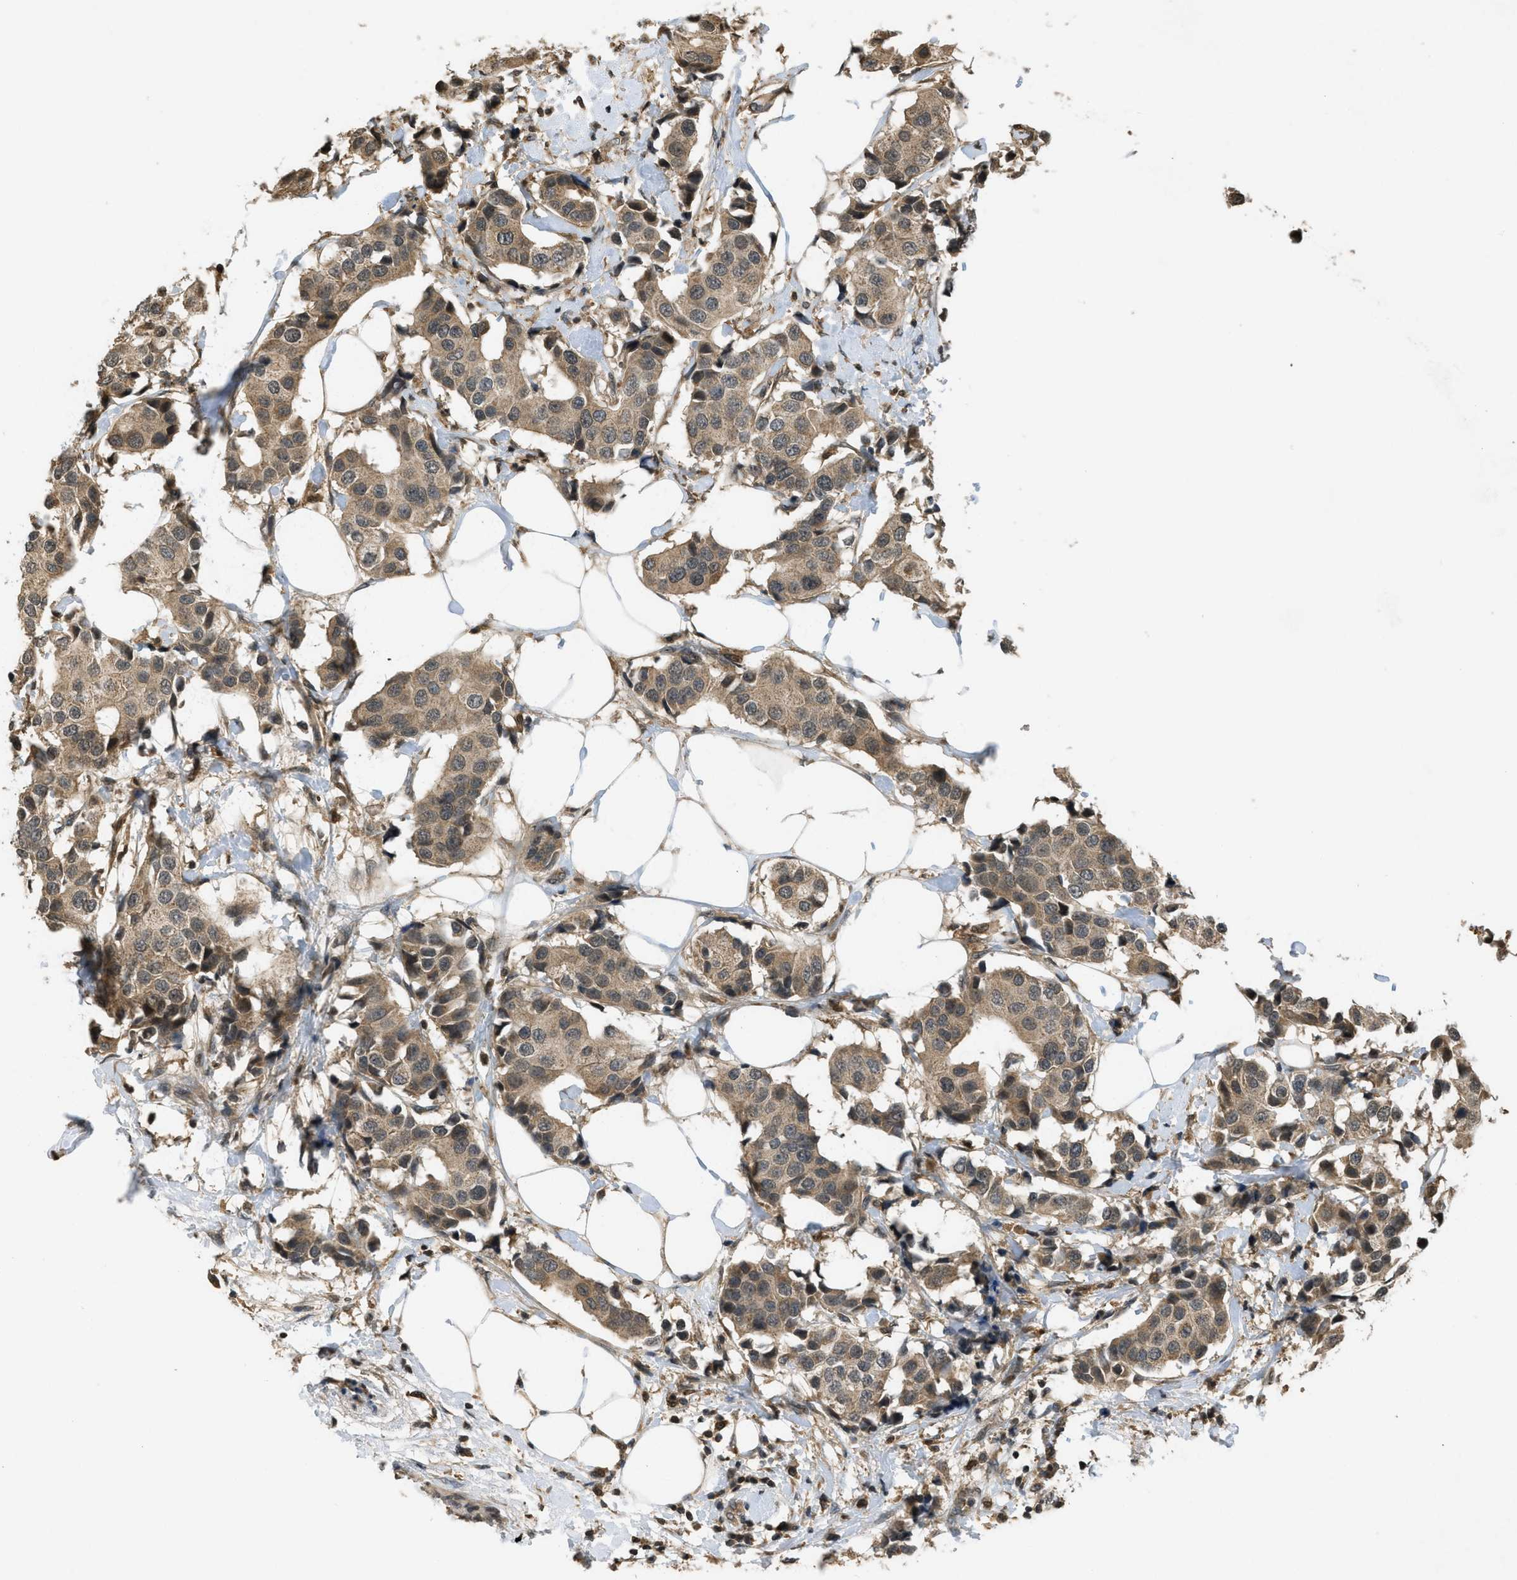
{"staining": {"intensity": "moderate", "quantity": ">75%", "location": "cytoplasmic/membranous"}, "tissue": "breast cancer", "cell_type": "Tumor cells", "image_type": "cancer", "snomed": [{"axis": "morphology", "description": "Normal tissue, NOS"}, {"axis": "morphology", "description": "Duct carcinoma"}, {"axis": "topography", "description": "Breast"}], "caption": "Breast cancer (infiltrating ductal carcinoma) was stained to show a protein in brown. There is medium levels of moderate cytoplasmic/membranous positivity in approximately >75% of tumor cells. Immunohistochemistry (ihc) stains the protein of interest in brown and the nuclei are stained blue.", "gene": "ATG7", "patient": {"sex": "female", "age": 39}}